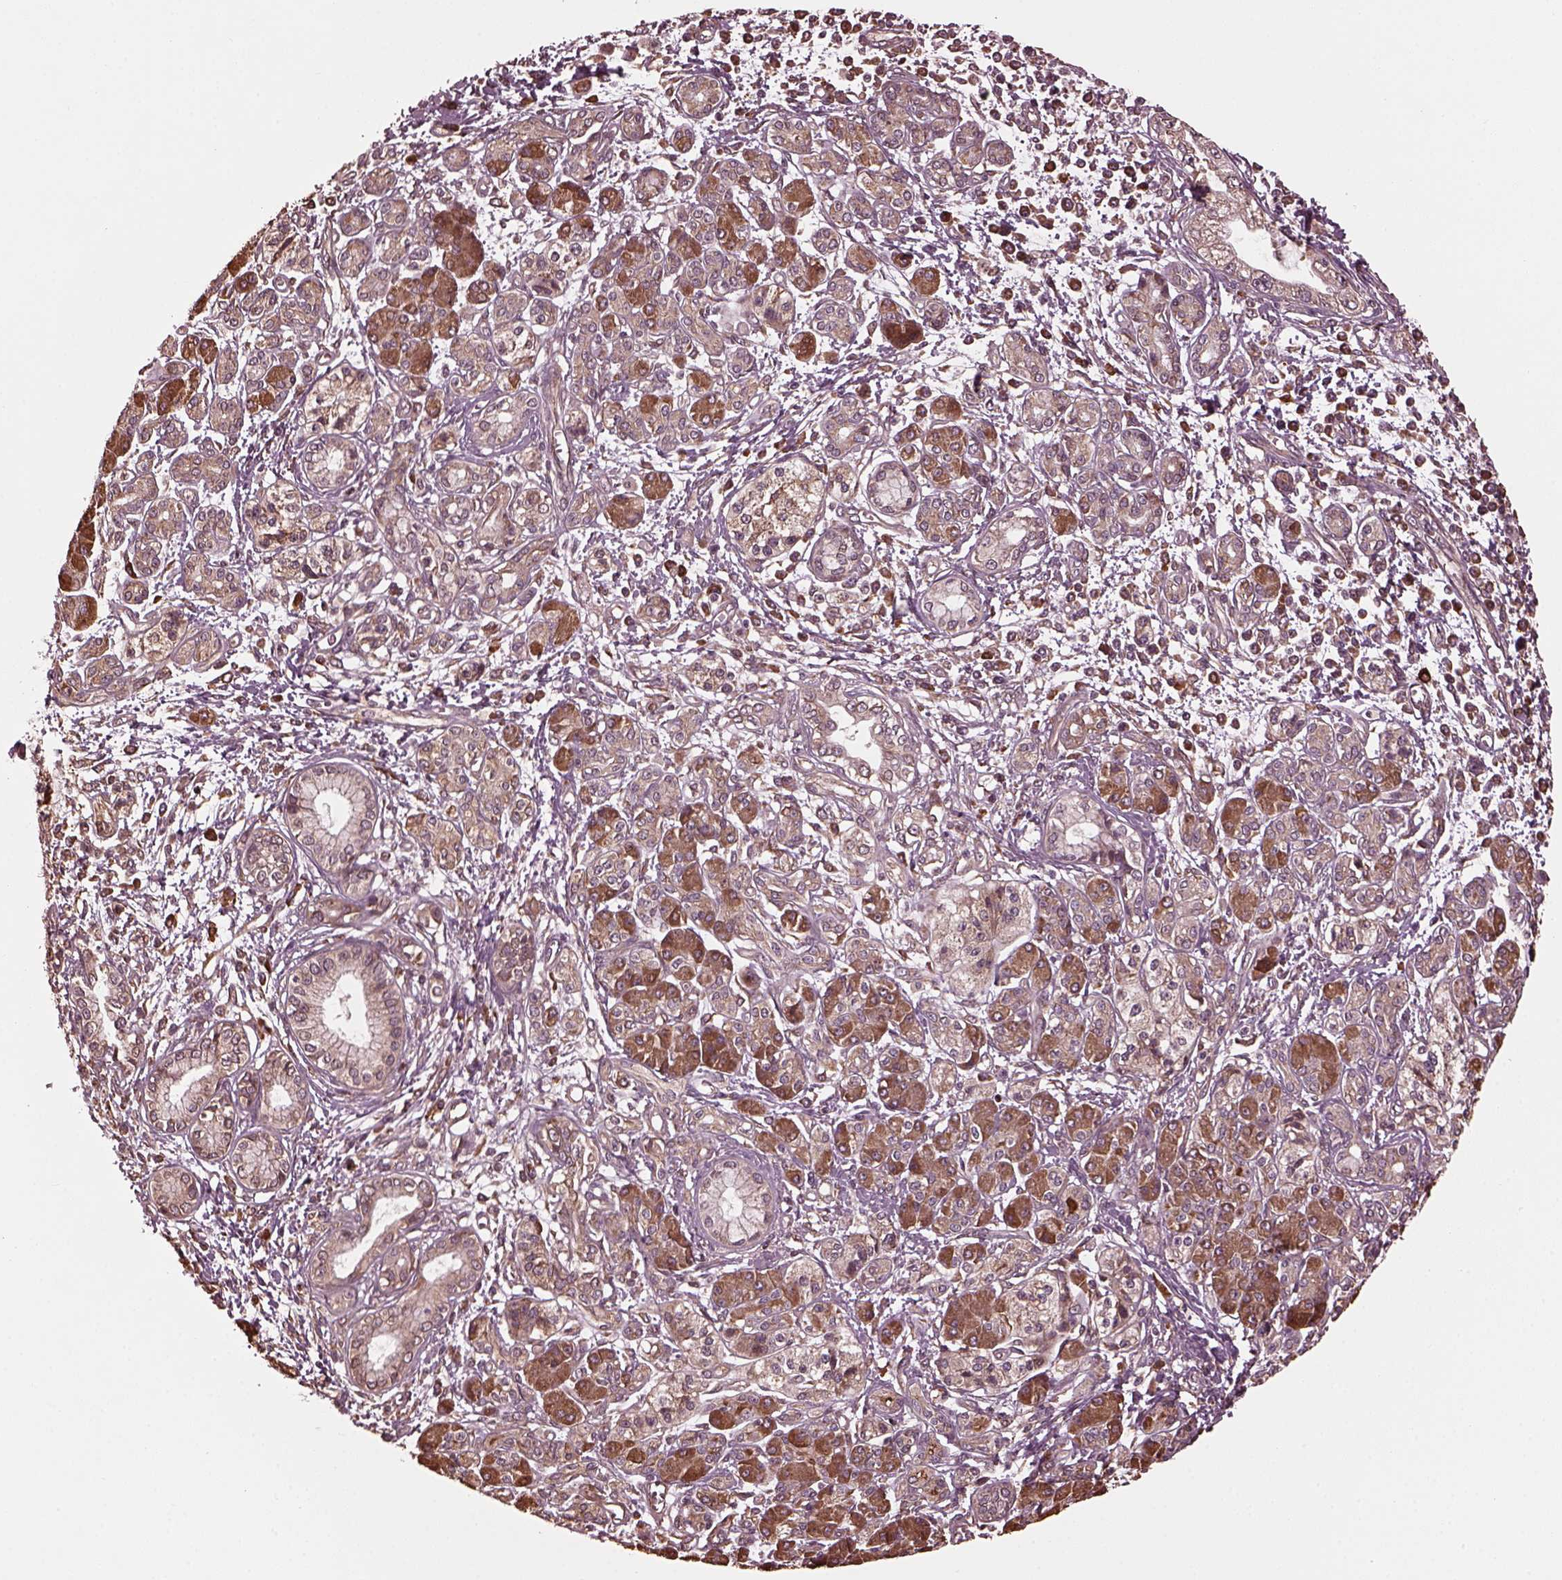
{"staining": {"intensity": "weak", "quantity": ">75%", "location": "cytoplasmic/membranous"}, "tissue": "pancreatic cancer", "cell_type": "Tumor cells", "image_type": "cancer", "snomed": [{"axis": "morphology", "description": "Adenocarcinoma, NOS"}, {"axis": "topography", "description": "Pancreas"}], "caption": "The immunohistochemical stain labels weak cytoplasmic/membranous expression in tumor cells of pancreatic cancer tissue. The staining was performed using DAB, with brown indicating positive protein expression. Nuclei are stained blue with hematoxylin.", "gene": "ZNF292", "patient": {"sex": "male", "age": 70}}